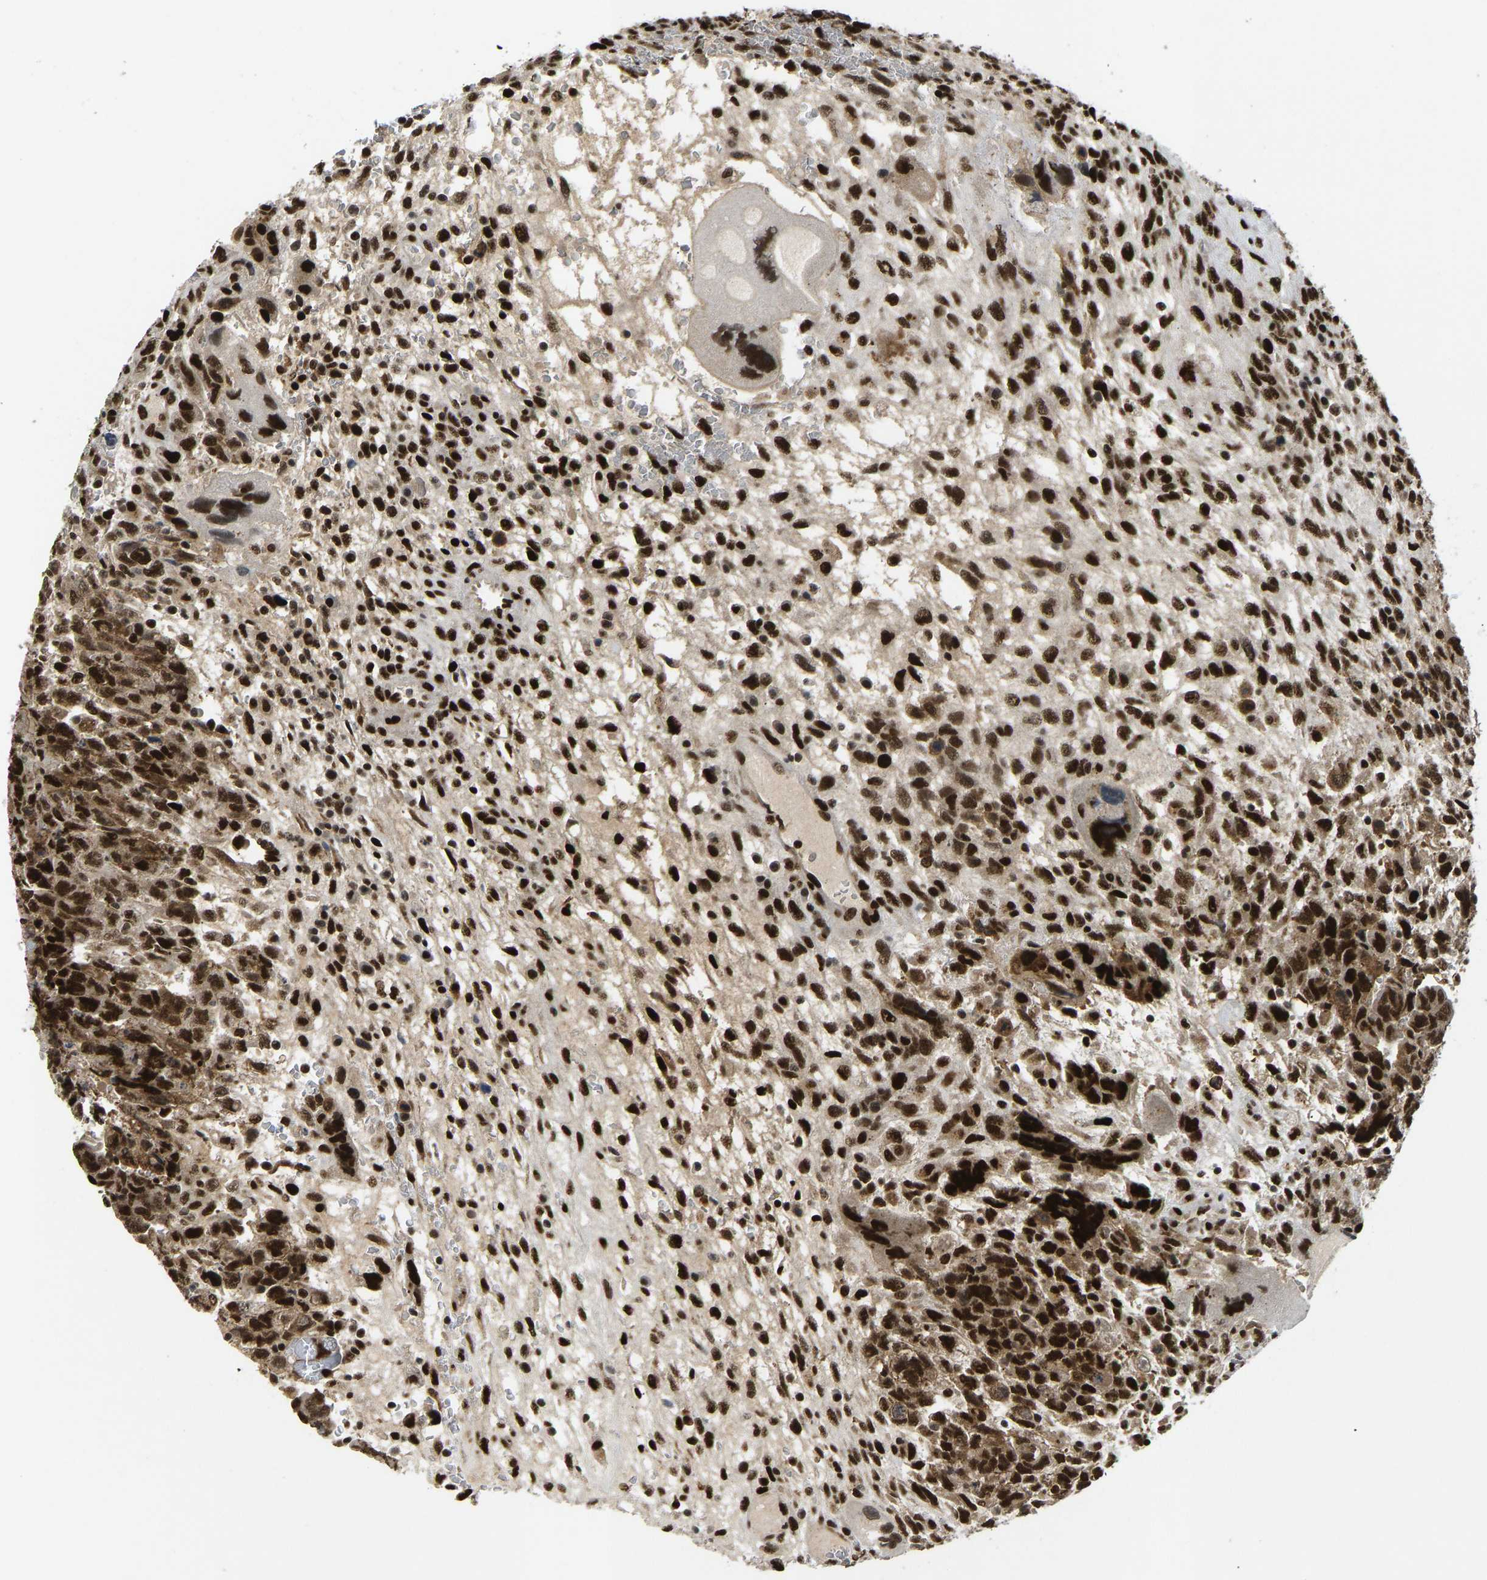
{"staining": {"intensity": "strong", "quantity": ">75%", "location": "cytoplasmic/membranous,nuclear"}, "tissue": "testis cancer", "cell_type": "Tumor cells", "image_type": "cancer", "snomed": [{"axis": "morphology", "description": "Carcinoma, Embryonal, NOS"}, {"axis": "topography", "description": "Testis"}], "caption": "Strong cytoplasmic/membranous and nuclear protein positivity is appreciated in approximately >75% of tumor cells in testis cancer (embryonal carcinoma). (brown staining indicates protein expression, while blue staining denotes nuclei).", "gene": "FOXK1", "patient": {"sex": "male", "age": 28}}